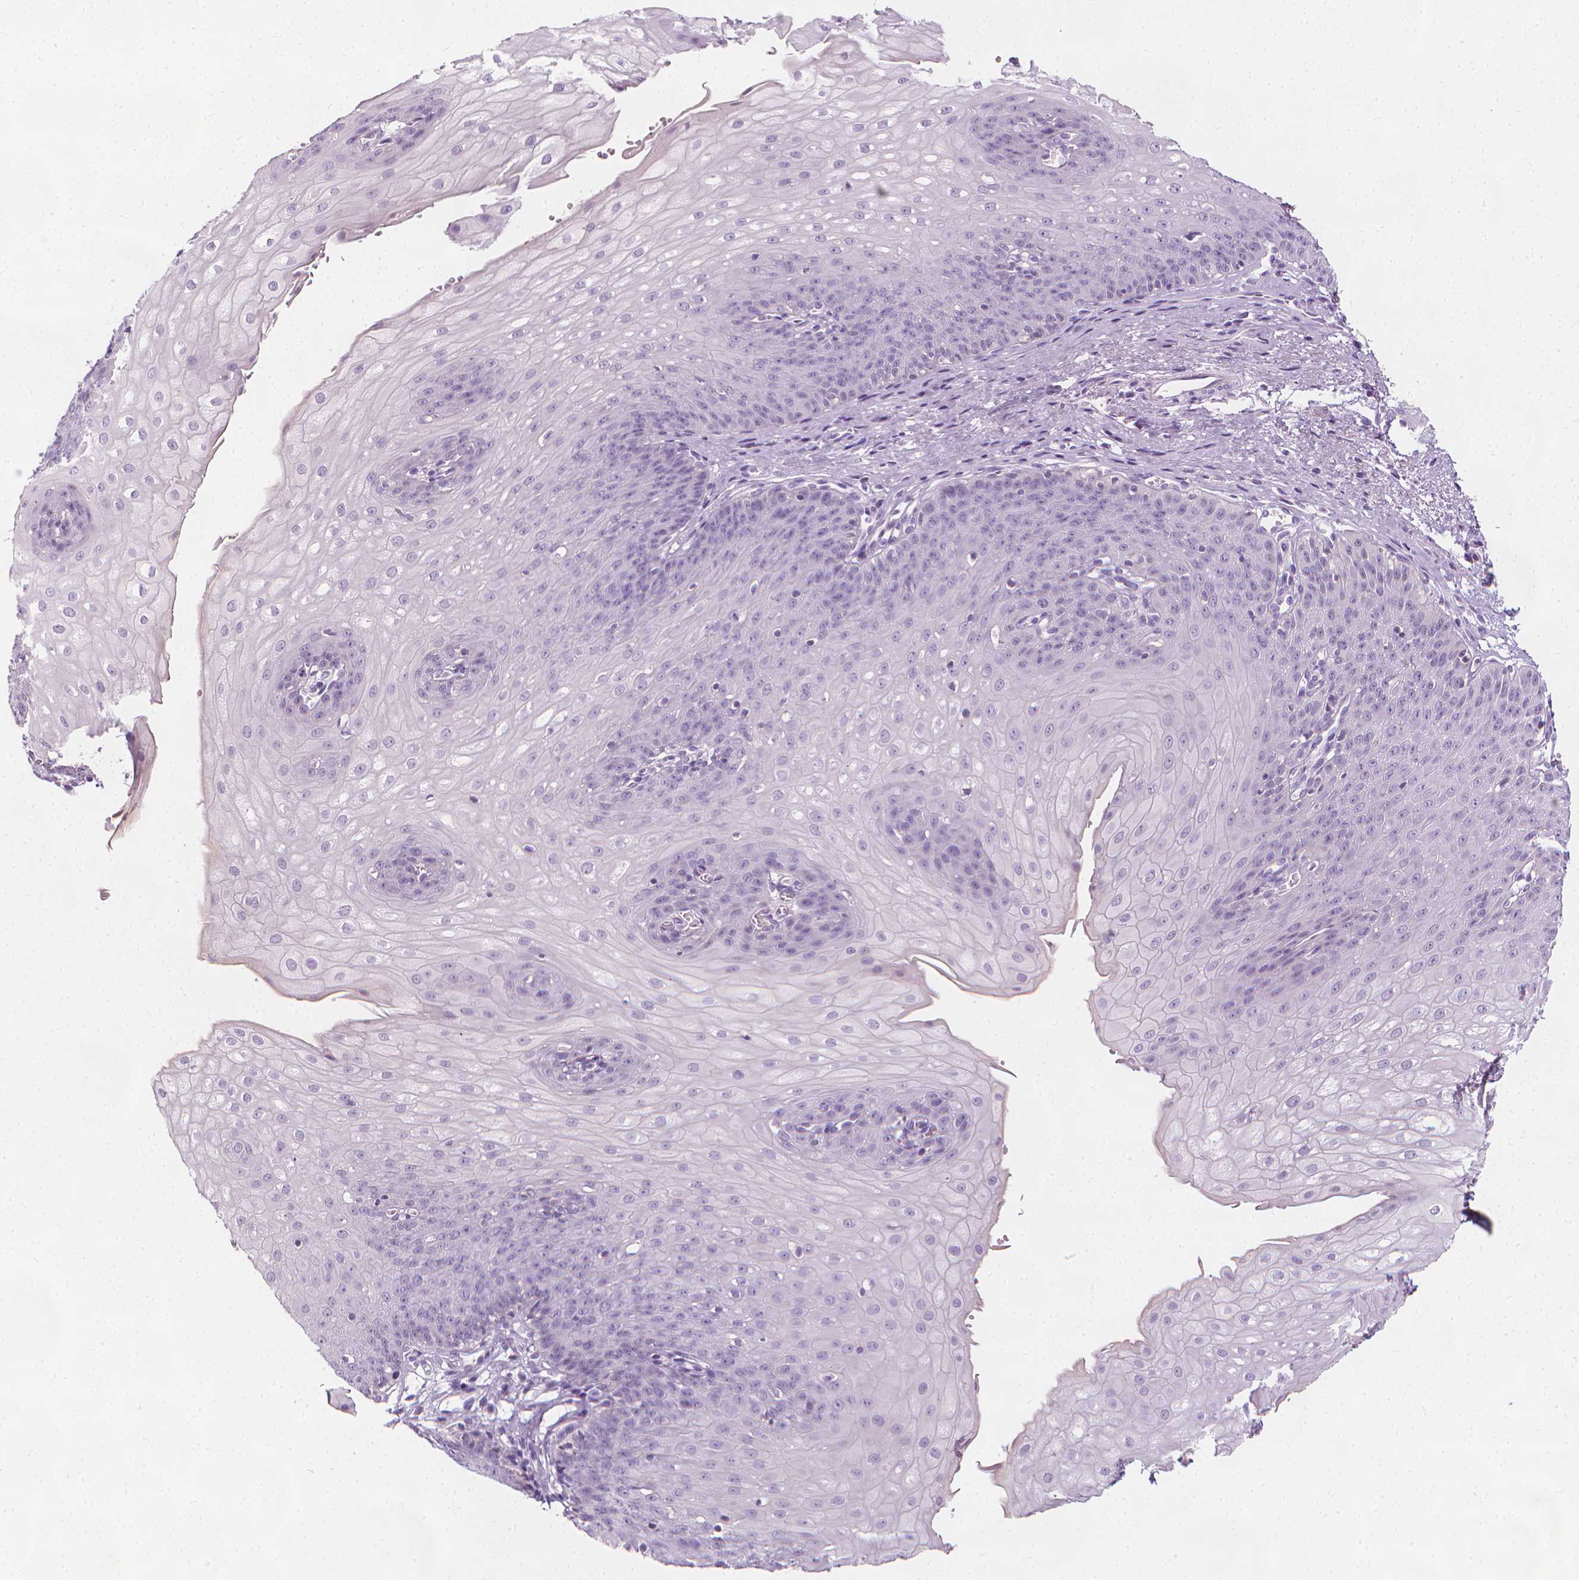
{"staining": {"intensity": "negative", "quantity": "none", "location": "none"}, "tissue": "esophagus", "cell_type": "Squamous epithelial cells", "image_type": "normal", "snomed": [{"axis": "morphology", "description": "Normal tissue, NOS"}, {"axis": "topography", "description": "Esophagus"}], "caption": "Immunohistochemistry image of unremarkable esophagus: esophagus stained with DAB (3,3'-diaminobenzidine) displays no significant protein positivity in squamous epithelial cells.", "gene": "DCAF8L1", "patient": {"sex": "male", "age": 71}}